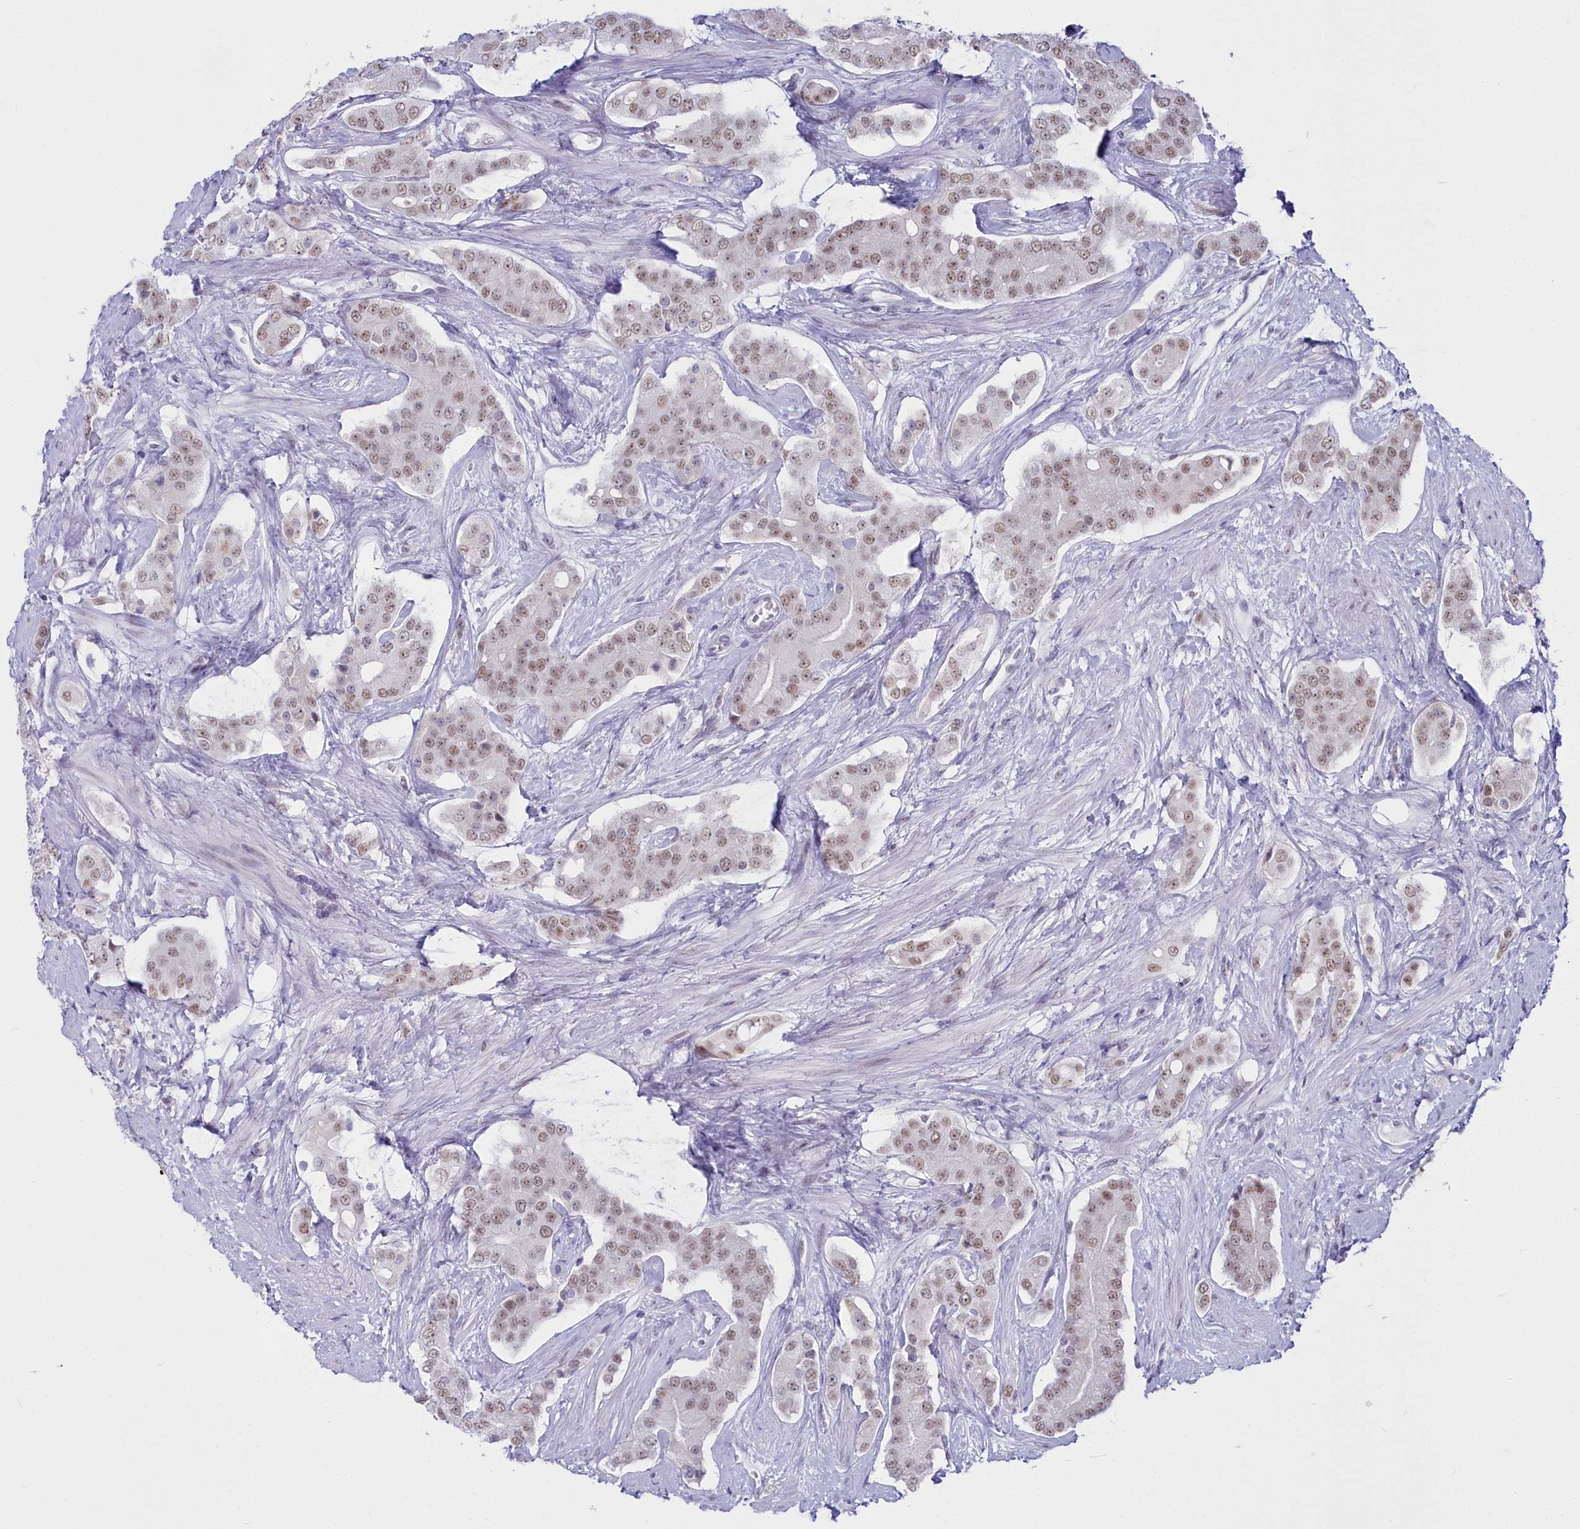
{"staining": {"intensity": "weak", "quantity": ">75%", "location": "nuclear"}, "tissue": "prostate cancer", "cell_type": "Tumor cells", "image_type": "cancer", "snomed": [{"axis": "morphology", "description": "Adenocarcinoma, High grade"}, {"axis": "topography", "description": "Prostate"}], "caption": "The micrograph reveals staining of prostate high-grade adenocarcinoma, revealing weak nuclear protein expression (brown color) within tumor cells. Nuclei are stained in blue.", "gene": "RBM12", "patient": {"sex": "male", "age": 71}}